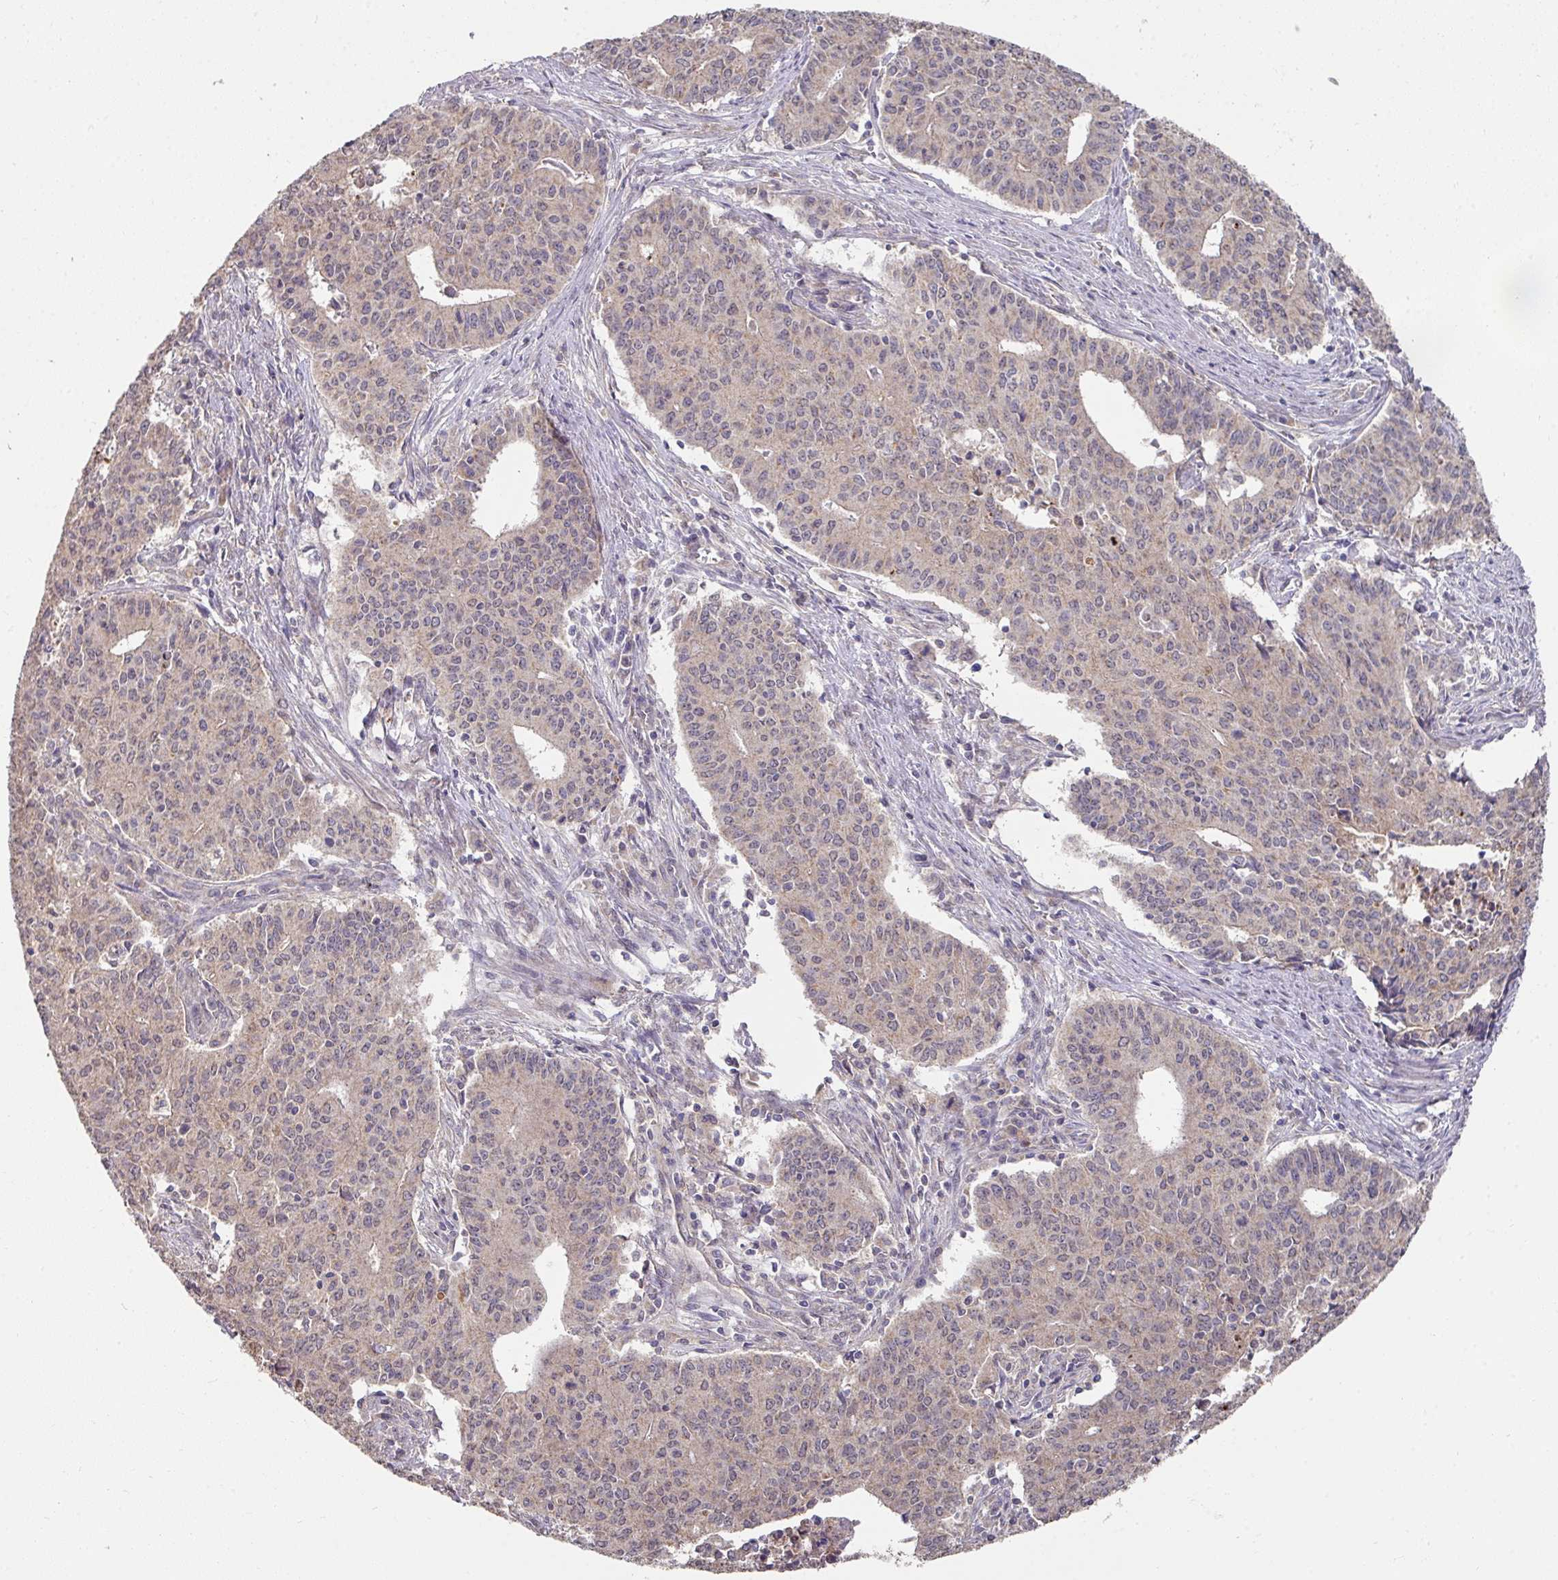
{"staining": {"intensity": "moderate", "quantity": "<25%", "location": "cytoplasmic/membranous"}, "tissue": "endometrial cancer", "cell_type": "Tumor cells", "image_type": "cancer", "snomed": [{"axis": "morphology", "description": "Adenocarcinoma, NOS"}, {"axis": "topography", "description": "Endometrium"}], "caption": "Adenocarcinoma (endometrial) tissue reveals moderate cytoplasmic/membranous positivity in approximately <25% of tumor cells The staining was performed using DAB, with brown indicating positive protein expression. Nuclei are stained blue with hematoxylin.", "gene": "EXTL3", "patient": {"sex": "female", "age": 59}}